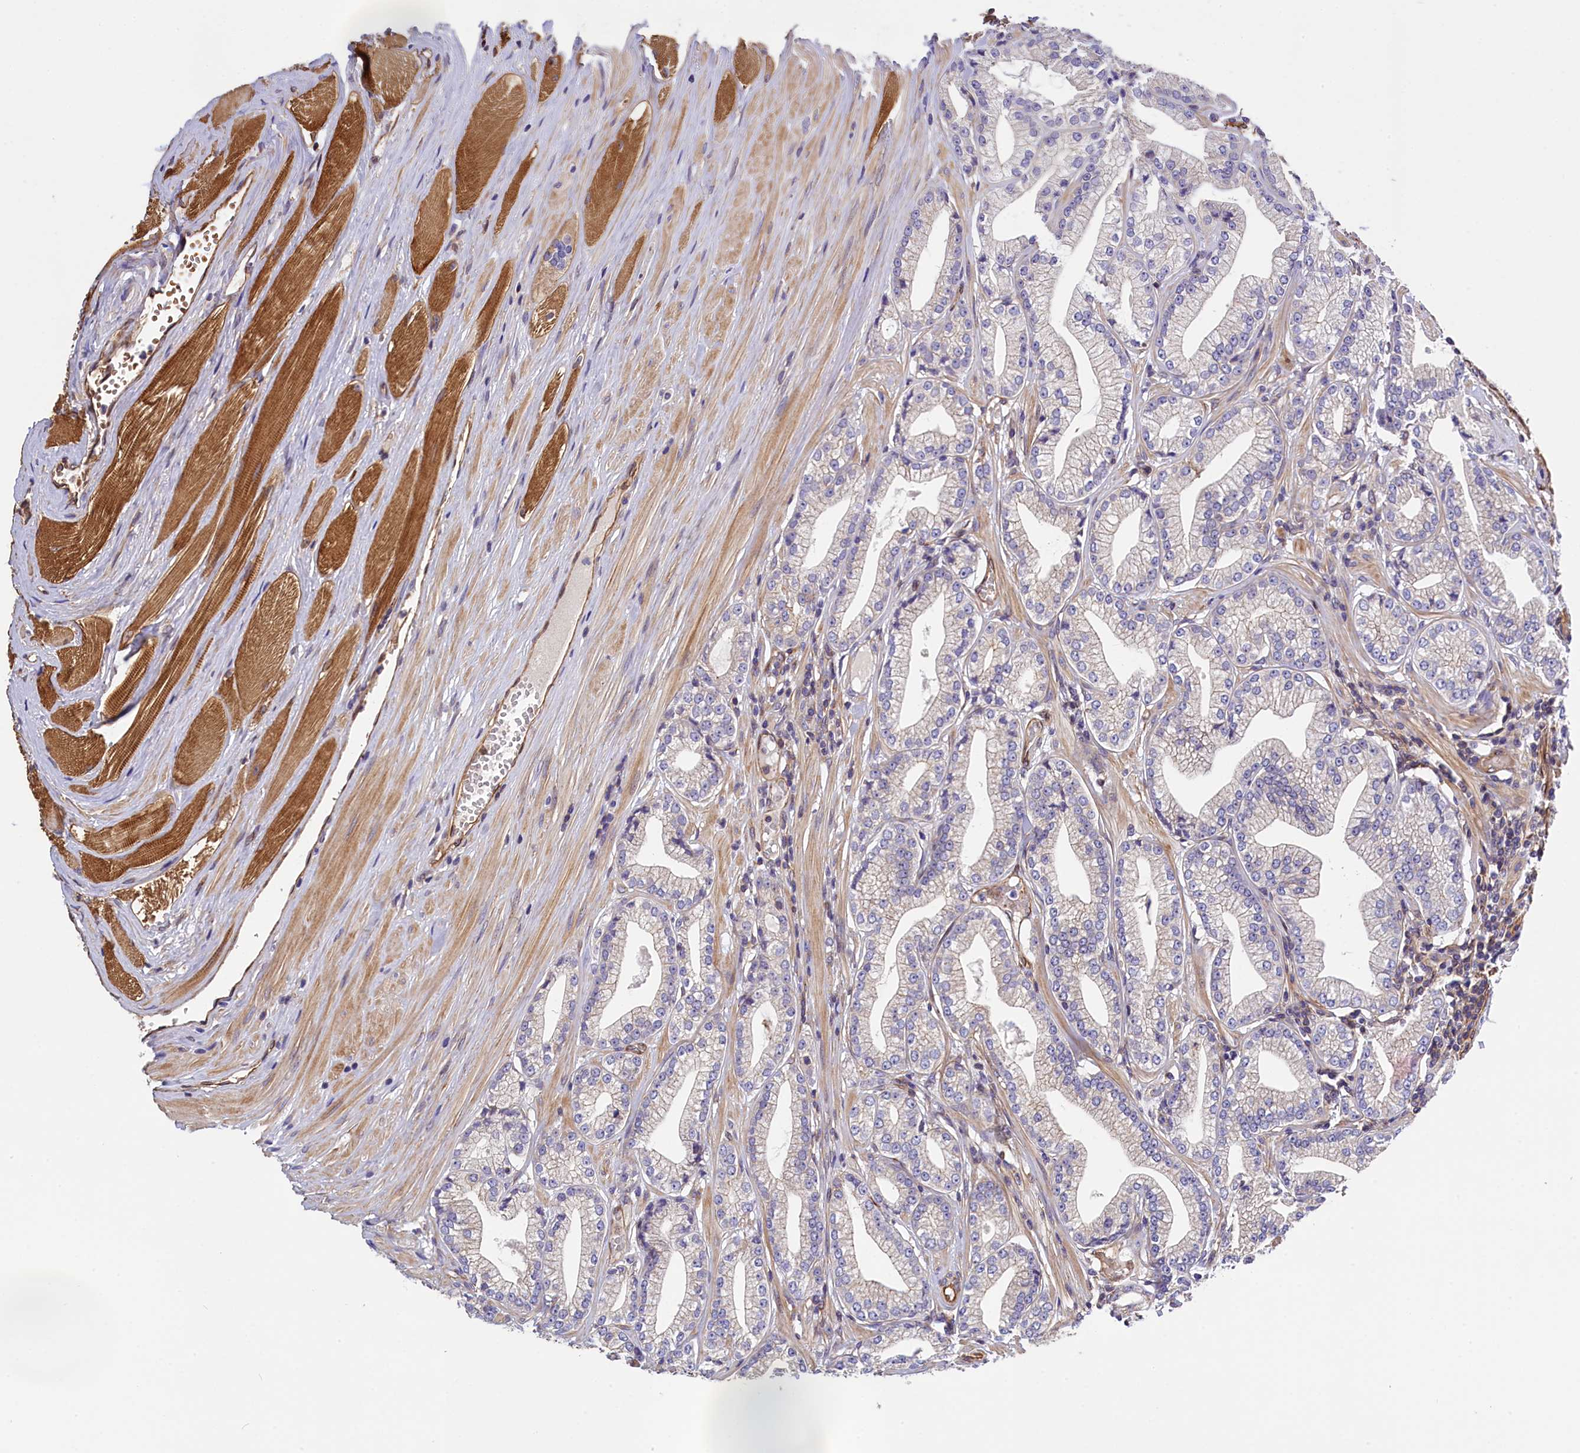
{"staining": {"intensity": "negative", "quantity": "none", "location": "none"}, "tissue": "prostate cancer", "cell_type": "Tumor cells", "image_type": "cancer", "snomed": [{"axis": "morphology", "description": "Adenocarcinoma, High grade"}, {"axis": "topography", "description": "Prostate"}], "caption": "Immunohistochemistry micrograph of human prostate cancer stained for a protein (brown), which demonstrates no positivity in tumor cells. Brightfield microscopy of immunohistochemistry (IHC) stained with DAB (3,3'-diaminobenzidine) (brown) and hematoxylin (blue), captured at high magnification.", "gene": "MED20", "patient": {"sex": "male", "age": 67}}